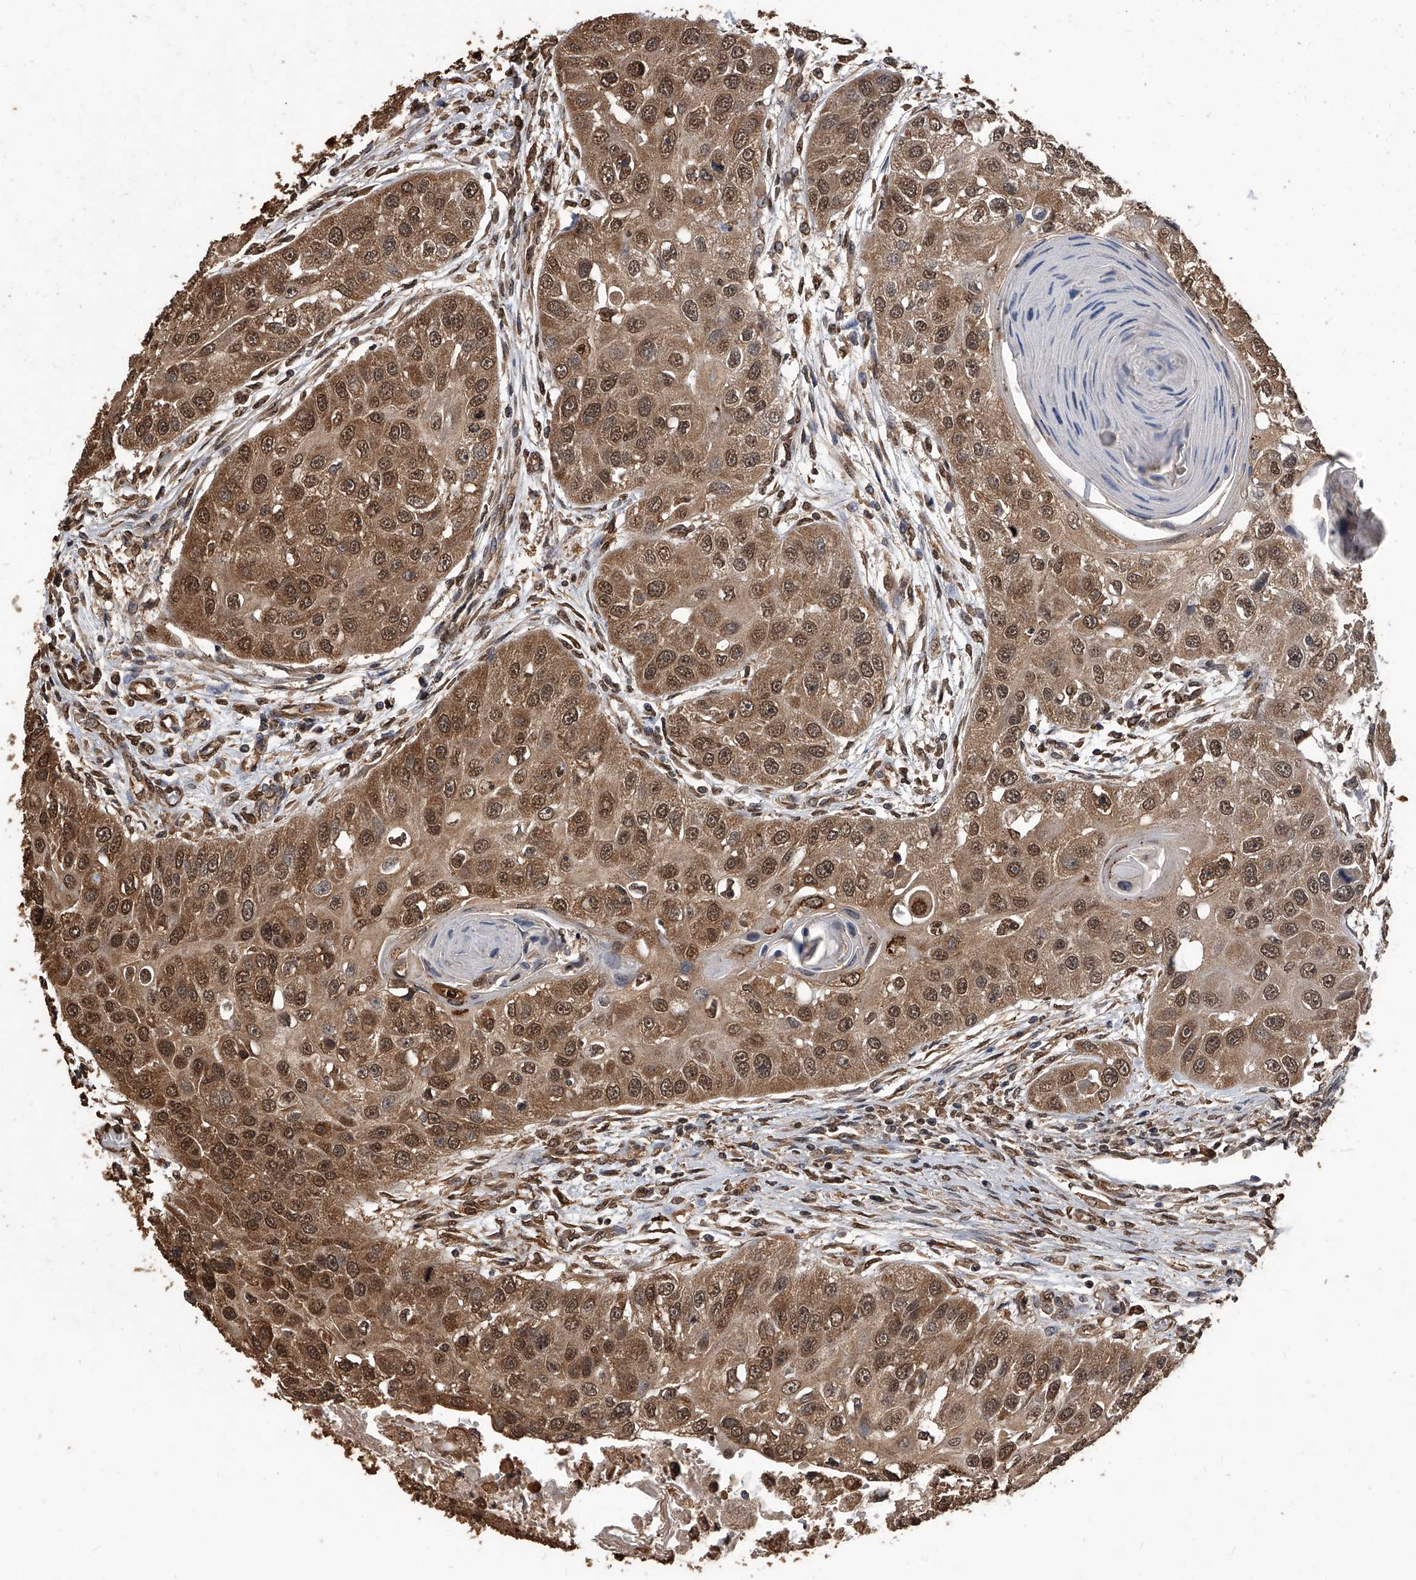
{"staining": {"intensity": "moderate", "quantity": ">75%", "location": "cytoplasmic/membranous,nuclear"}, "tissue": "head and neck cancer", "cell_type": "Tumor cells", "image_type": "cancer", "snomed": [{"axis": "morphology", "description": "Normal tissue, NOS"}, {"axis": "morphology", "description": "Squamous cell carcinoma, NOS"}, {"axis": "topography", "description": "Skeletal muscle"}, {"axis": "topography", "description": "Head-Neck"}], "caption": "Head and neck squamous cell carcinoma tissue displays moderate cytoplasmic/membranous and nuclear staining in approximately >75% of tumor cells", "gene": "FBXL4", "patient": {"sex": "male", "age": 51}}